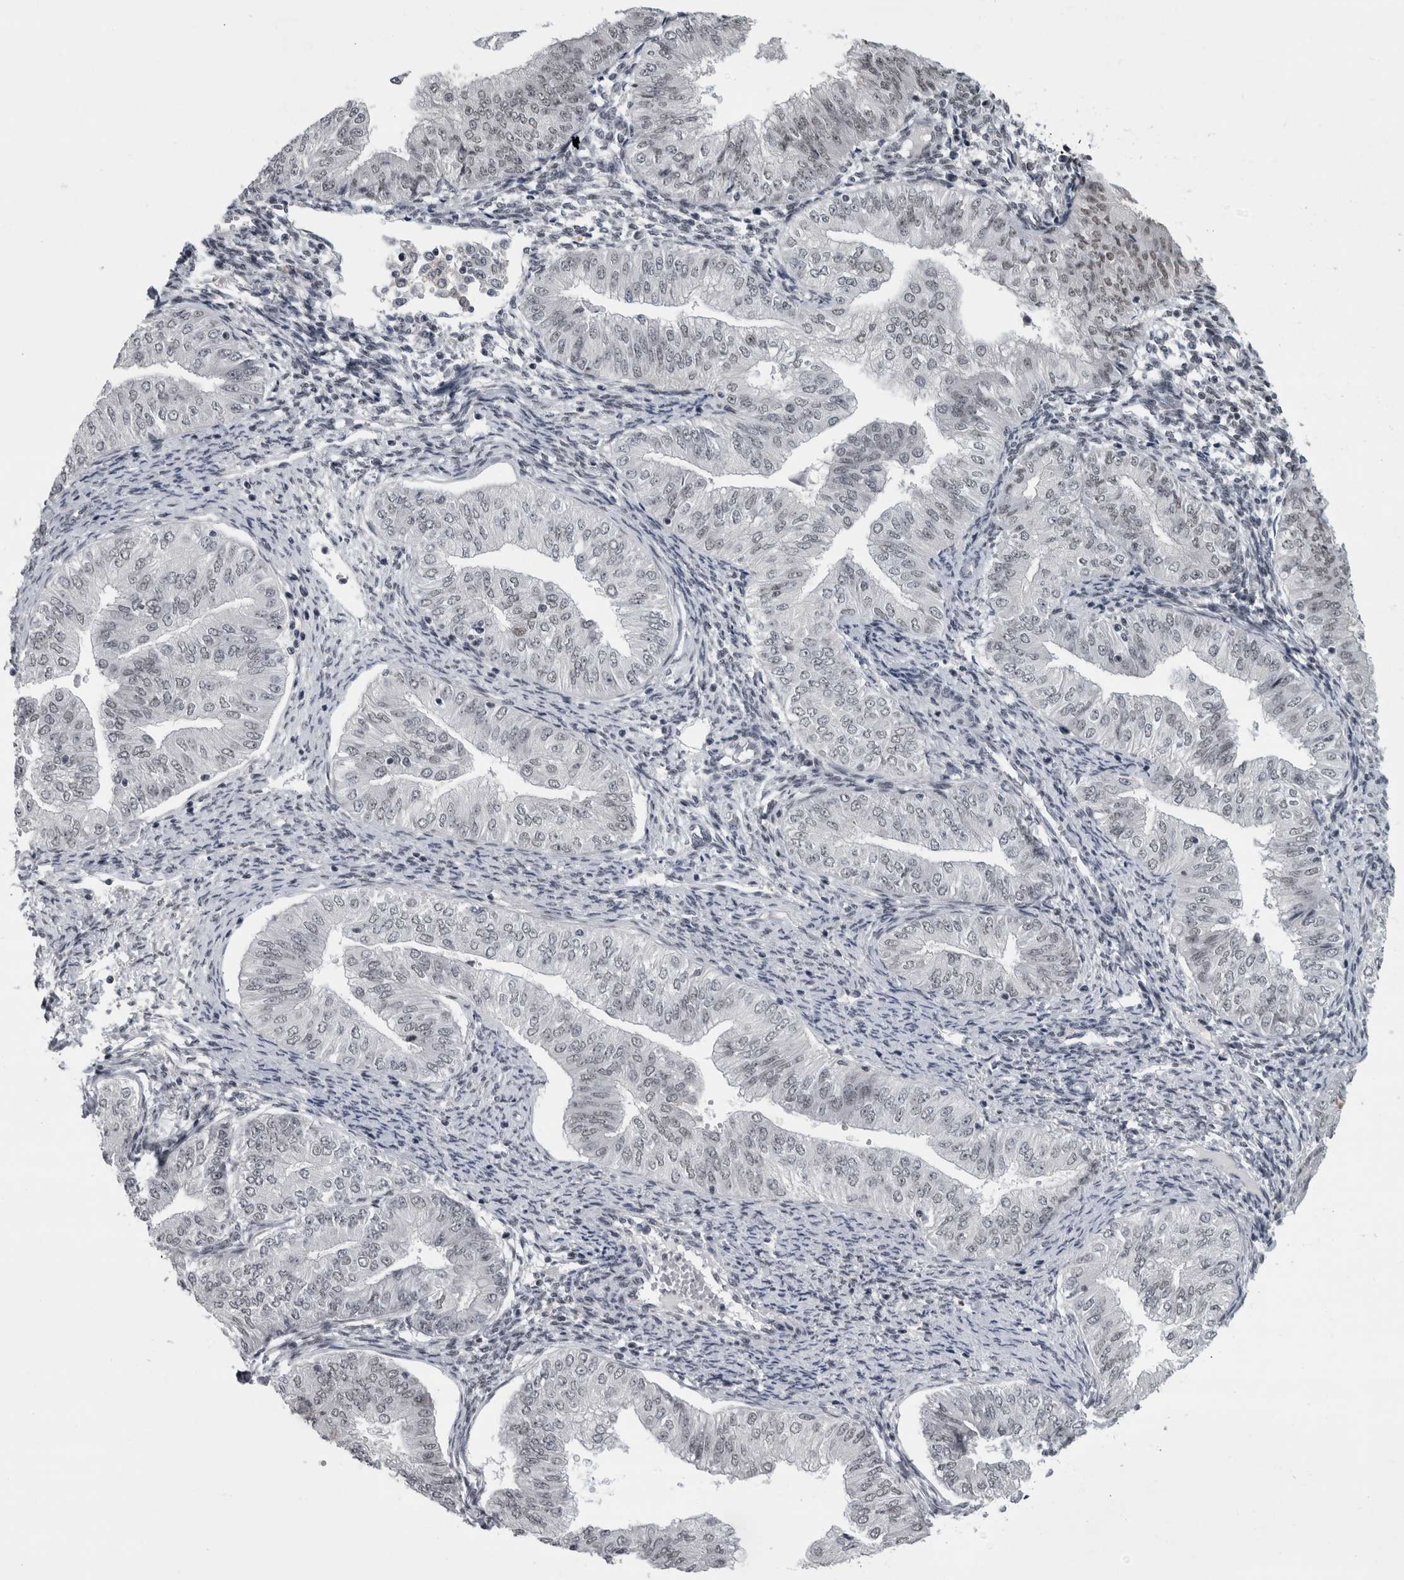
{"staining": {"intensity": "negative", "quantity": "none", "location": "none"}, "tissue": "endometrial cancer", "cell_type": "Tumor cells", "image_type": "cancer", "snomed": [{"axis": "morphology", "description": "Normal tissue, NOS"}, {"axis": "morphology", "description": "Adenocarcinoma, NOS"}, {"axis": "topography", "description": "Endometrium"}], "caption": "This is an immunohistochemistry photomicrograph of adenocarcinoma (endometrial). There is no expression in tumor cells.", "gene": "ARID4B", "patient": {"sex": "female", "age": 53}}